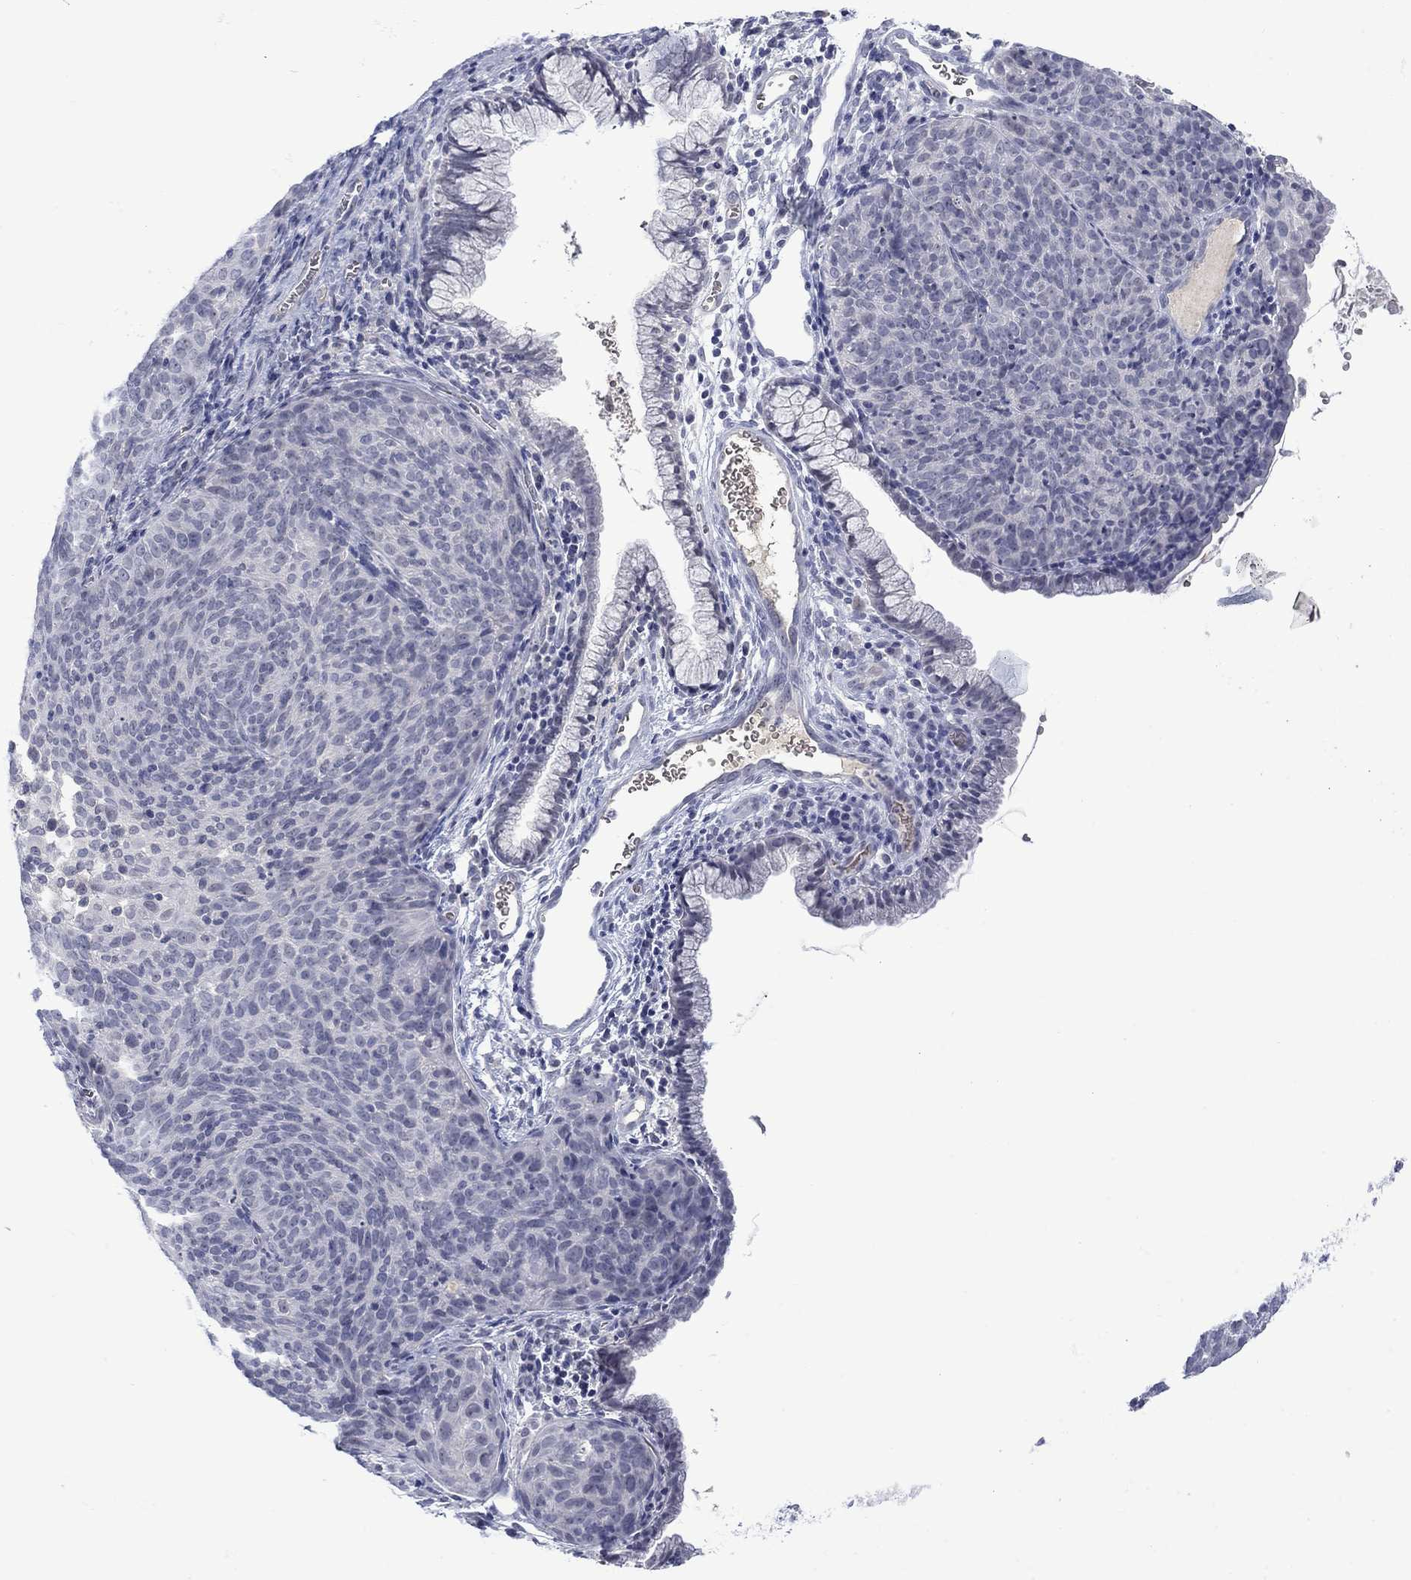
{"staining": {"intensity": "negative", "quantity": "none", "location": "none"}, "tissue": "cervical cancer", "cell_type": "Tumor cells", "image_type": "cancer", "snomed": [{"axis": "morphology", "description": "Squamous cell carcinoma, NOS"}, {"axis": "topography", "description": "Cervix"}], "caption": "A histopathology image of human cervical cancer is negative for staining in tumor cells.", "gene": "NSMF", "patient": {"sex": "female", "age": 39}}